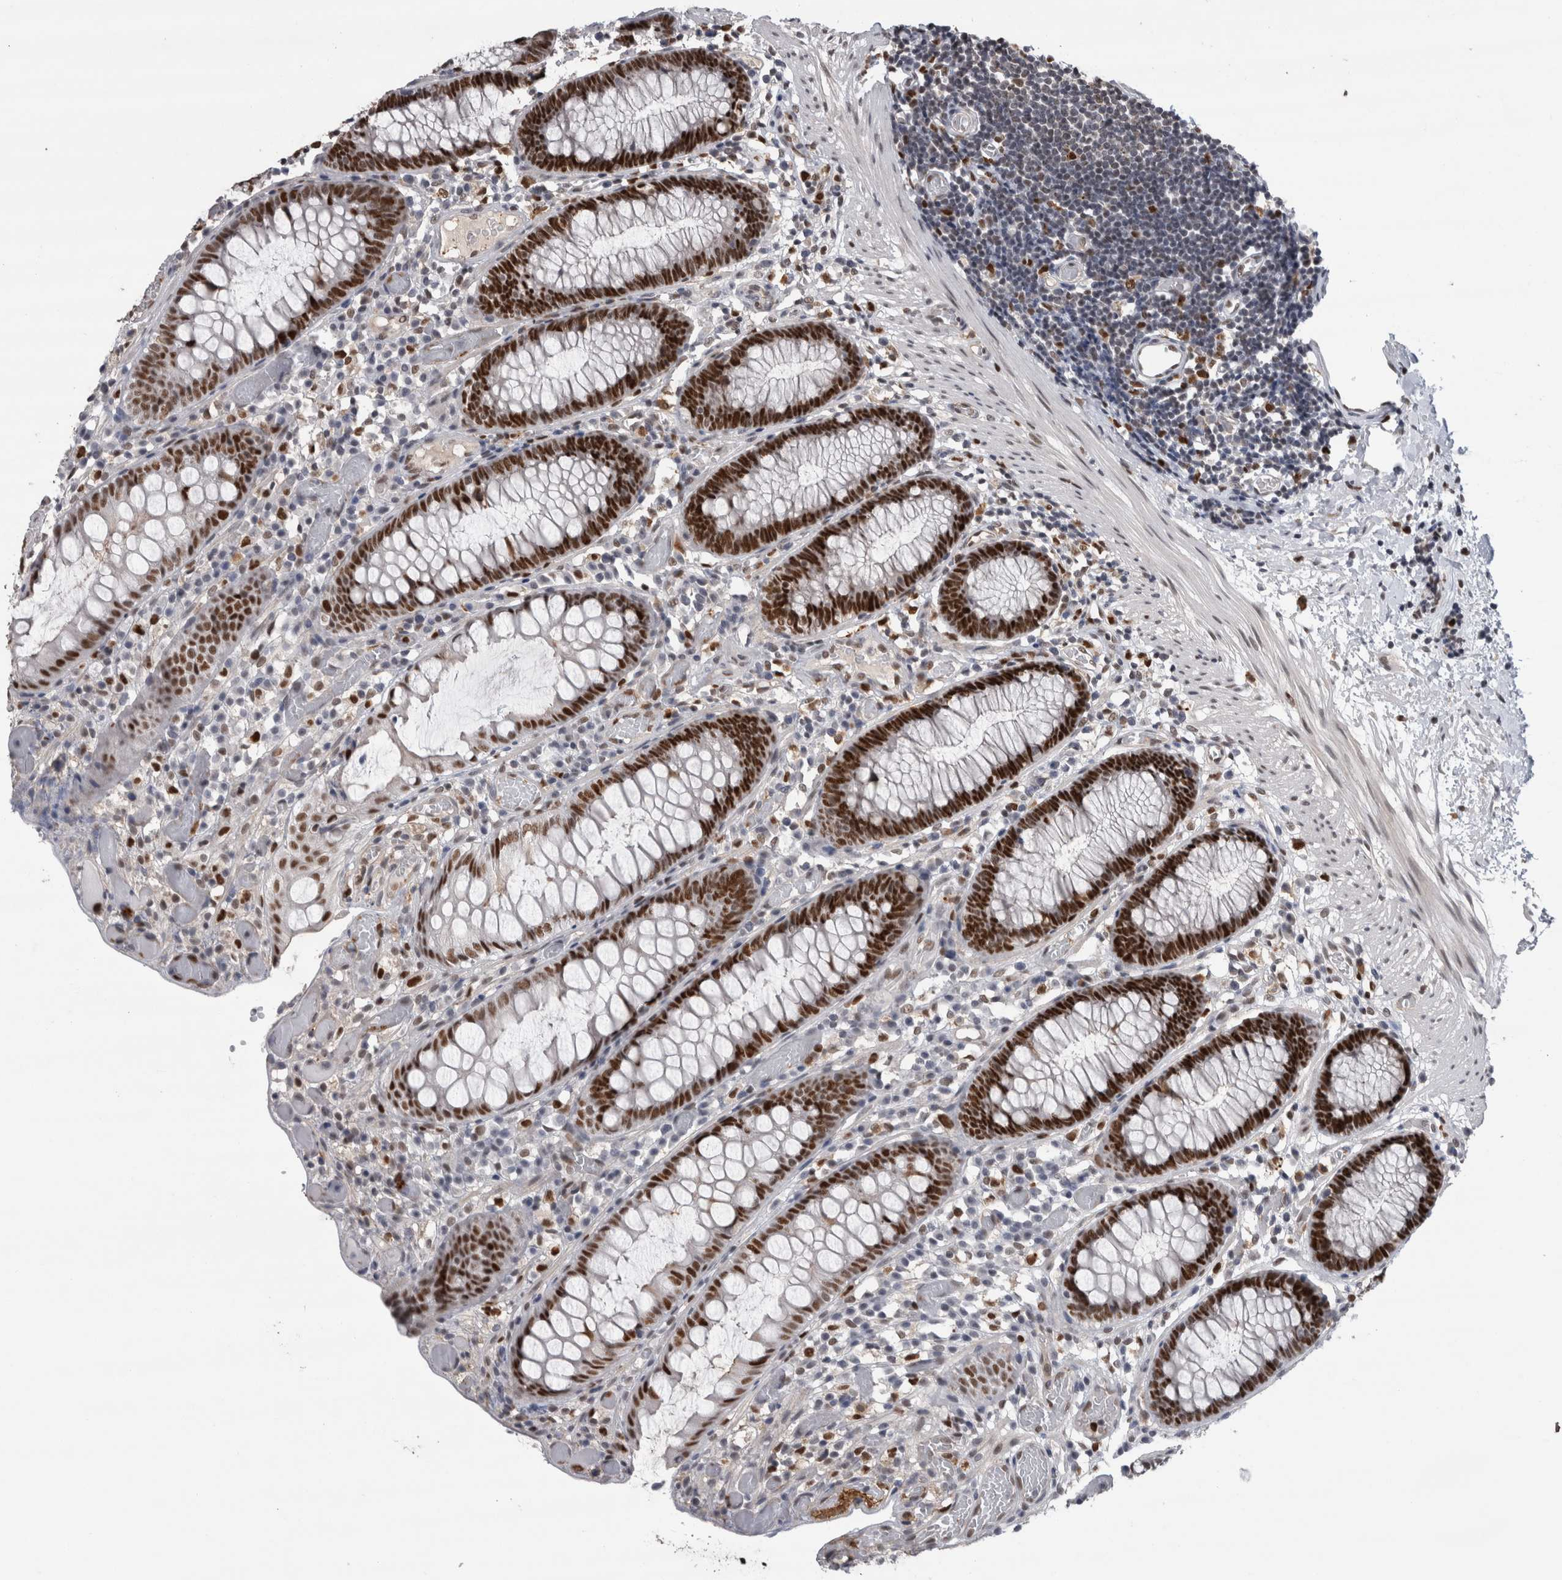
{"staining": {"intensity": "negative", "quantity": "none", "location": "none"}, "tissue": "colon", "cell_type": "Endothelial cells", "image_type": "normal", "snomed": [{"axis": "morphology", "description": "Normal tissue, NOS"}, {"axis": "topography", "description": "Colon"}], "caption": "High power microscopy micrograph of an IHC micrograph of unremarkable colon, revealing no significant positivity in endothelial cells.", "gene": "POLD2", "patient": {"sex": "male", "age": 14}}